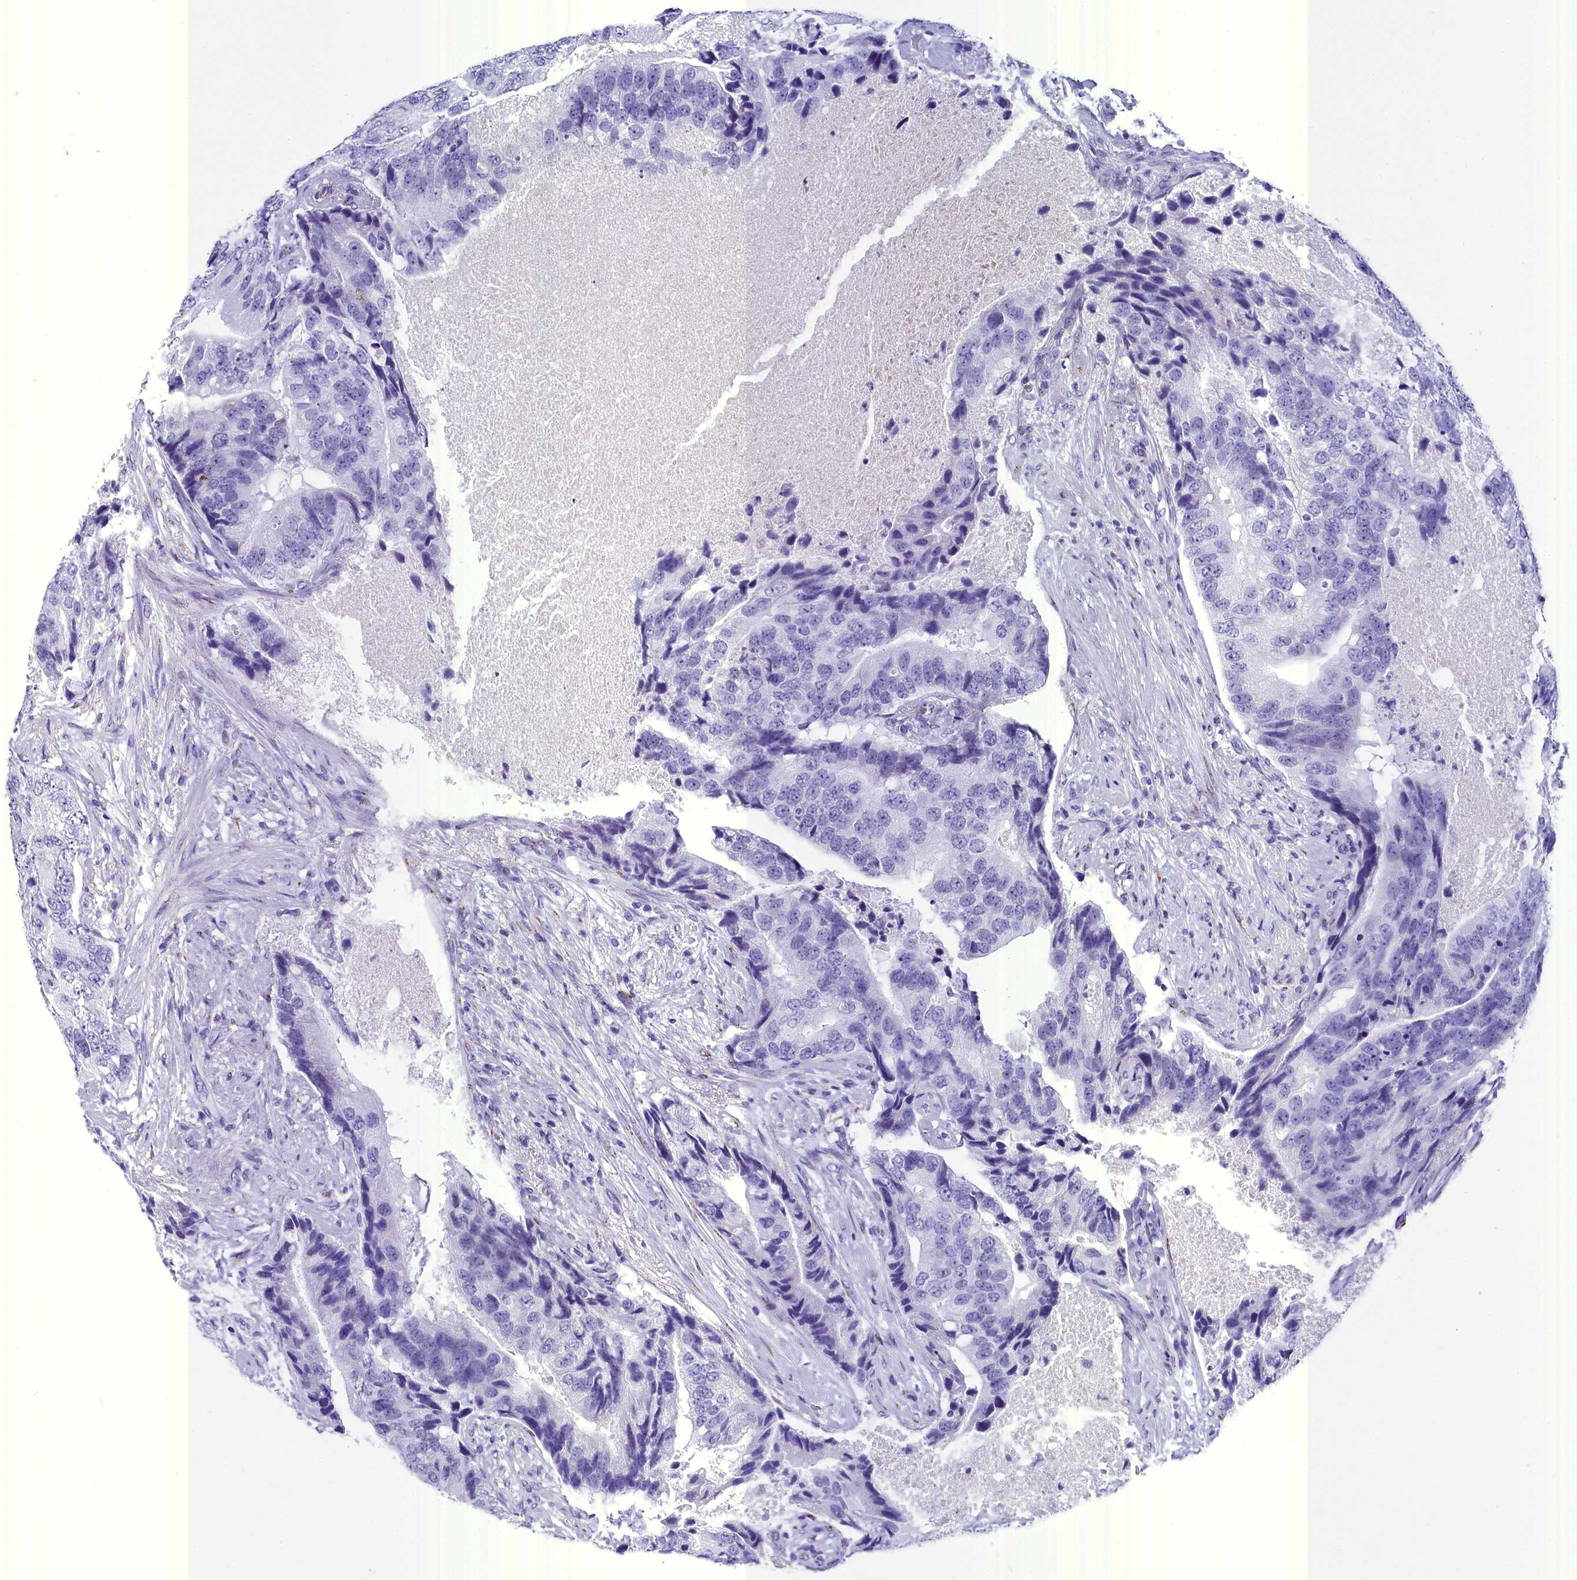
{"staining": {"intensity": "negative", "quantity": "none", "location": "none"}, "tissue": "prostate cancer", "cell_type": "Tumor cells", "image_type": "cancer", "snomed": [{"axis": "morphology", "description": "Adenocarcinoma, High grade"}, {"axis": "topography", "description": "Prostate"}], "caption": "Tumor cells show no significant staining in prostate high-grade adenocarcinoma.", "gene": "AP3B2", "patient": {"sex": "male", "age": 70}}